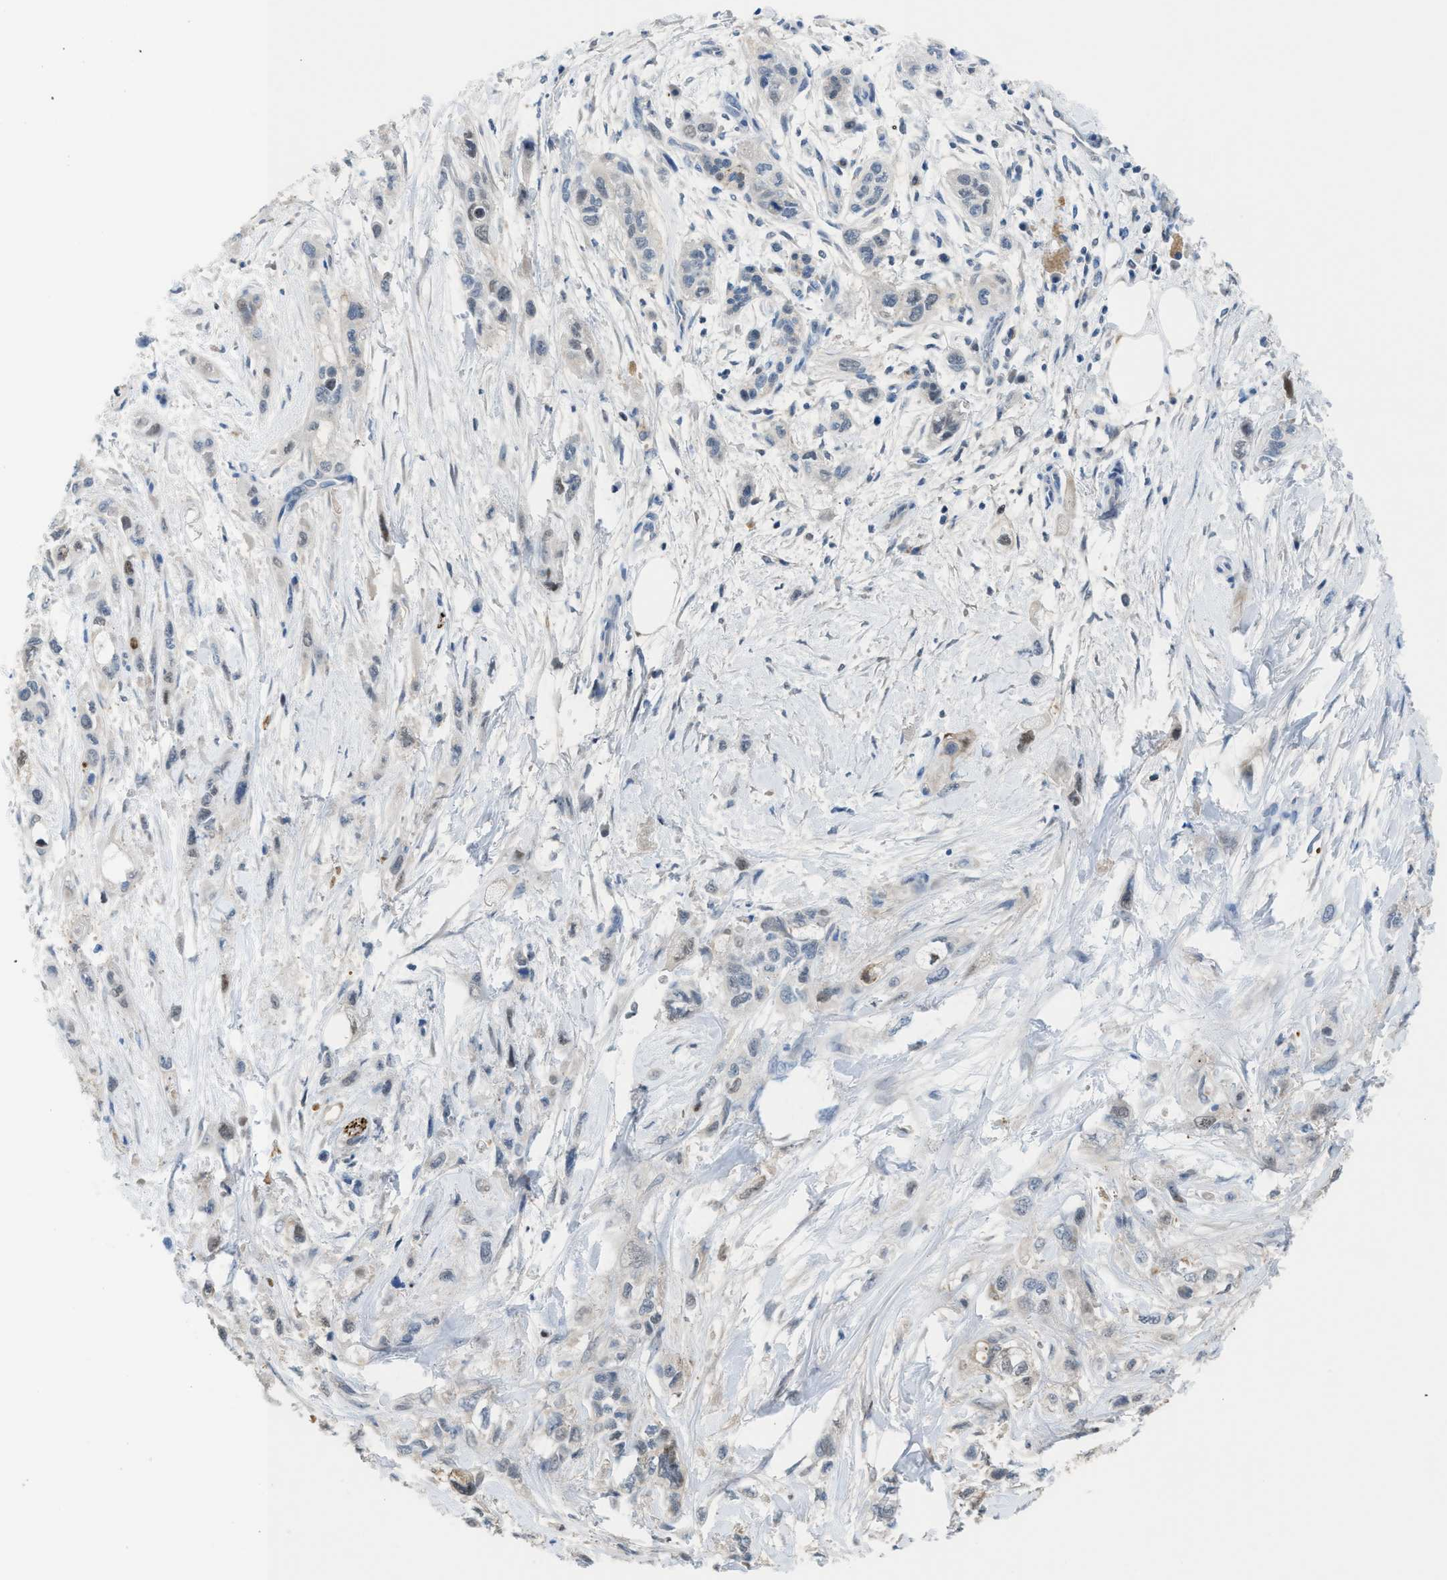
{"staining": {"intensity": "weak", "quantity": "25%-75%", "location": "nuclear"}, "tissue": "pancreatic cancer", "cell_type": "Tumor cells", "image_type": "cancer", "snomed": [{"axis": "morphology", "description": "Adenocarcinoma, NOS"}, {"axis": "topography", "description": "Pancreas"}], "caption": "Pancreatic adenocarcinoma stained for a protein (brown) reveals weak nuclear positive expression in approximately 25%-75% of tumor cells.", "gene": "PPM1D", "patient": {"sex": "male", "age": 74}}